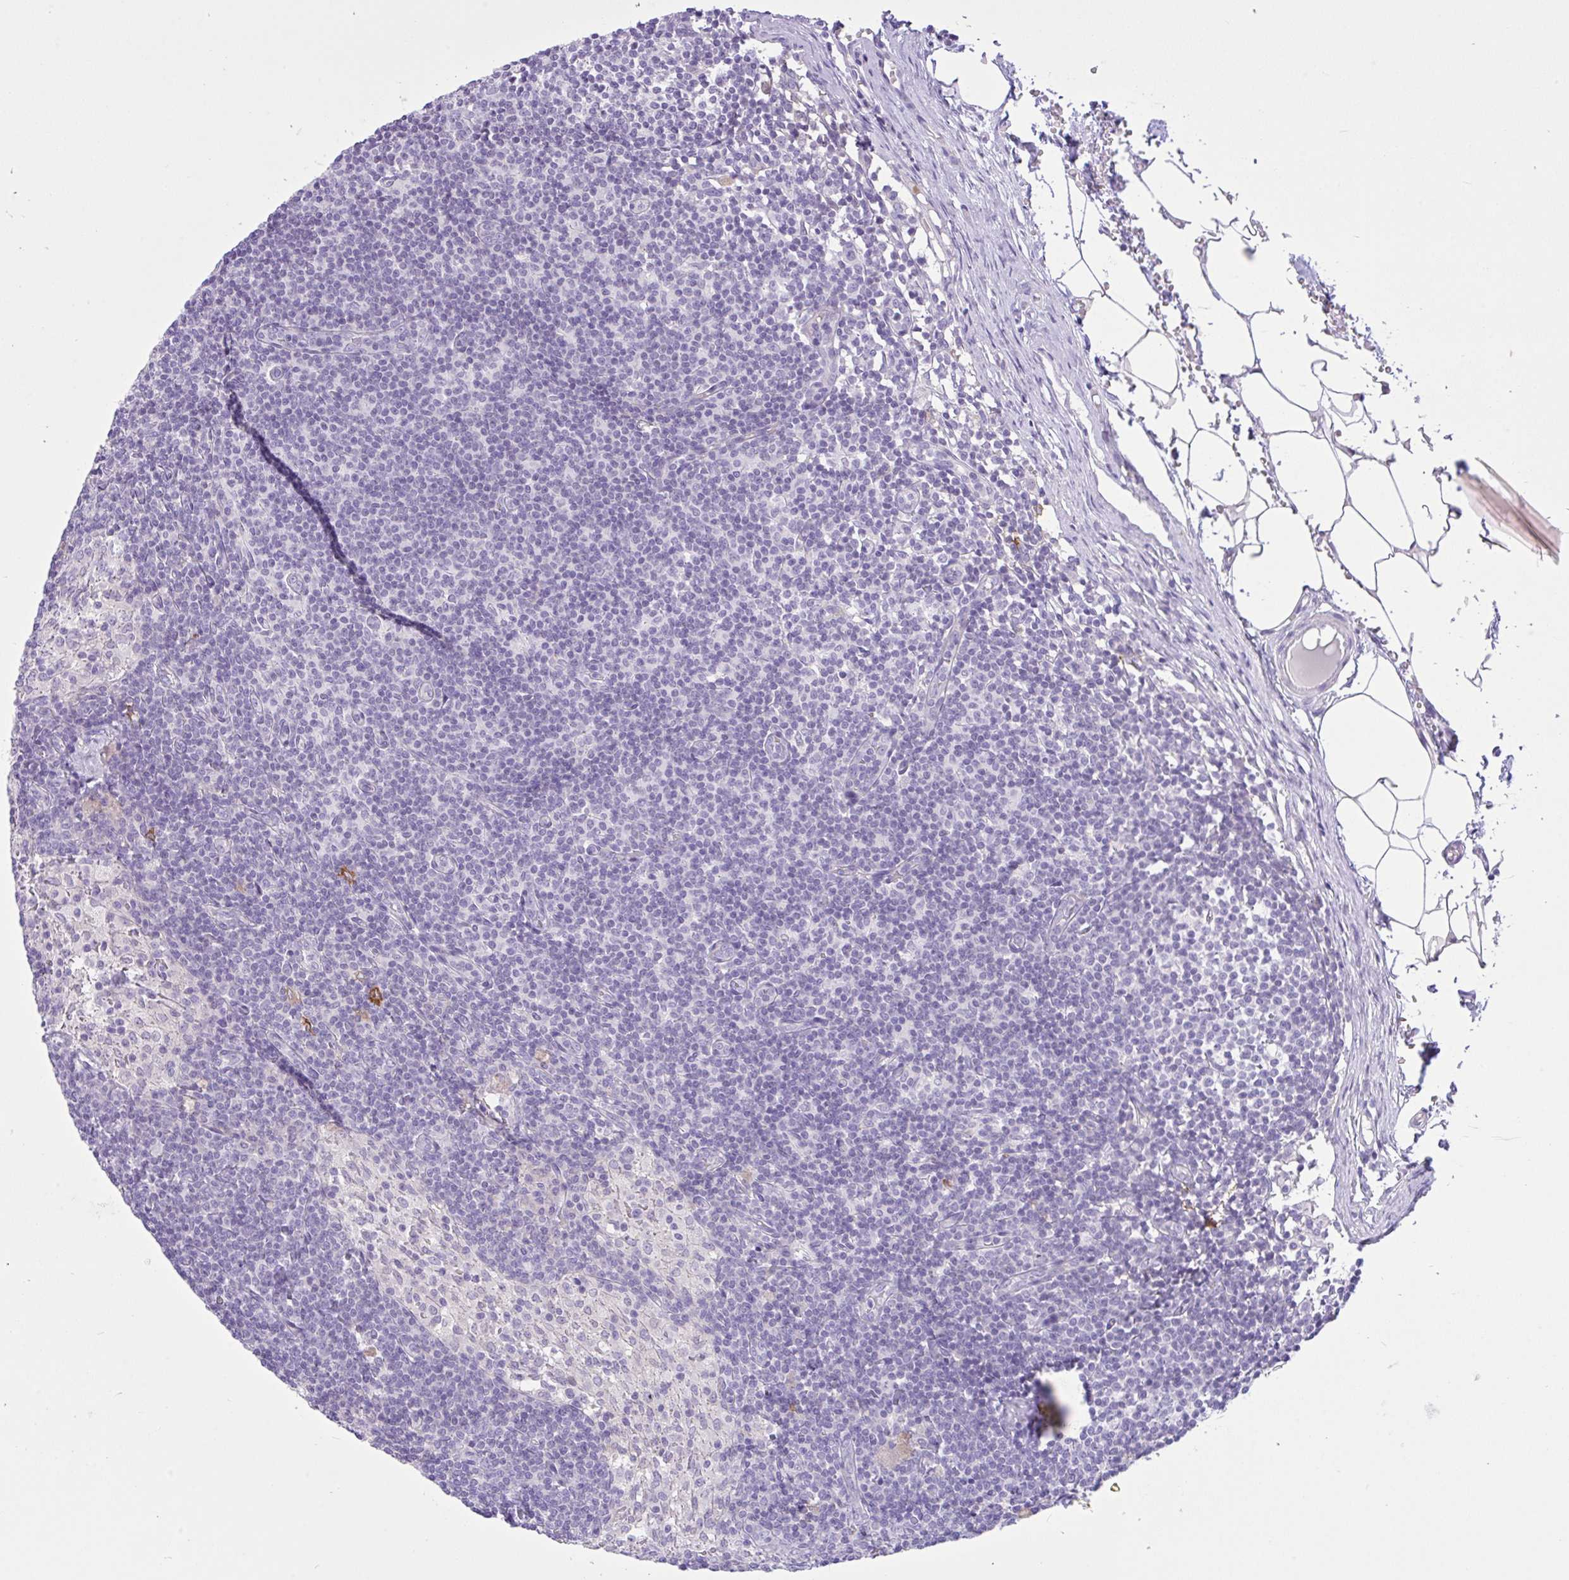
{"staining": {"intensity": "negative", "quantity": "none", "location": "none"}, "tissue": "lymph node", "cell_type": "Germinal center cells", "image_type": "normal", "snomed": [{"axis": "morphology", "description": "Normal tissue, NOS"}, {"axis": "topography", "description": "Lymph node"}], "caption": "IHC of normal lymph node shows no staining in germinal center cells. (Immunohistochemistry (ihc), brightfield microscopy, high magnification).", "gene": "ZNF101", "patient": {"sex": "male", "age": 49}}